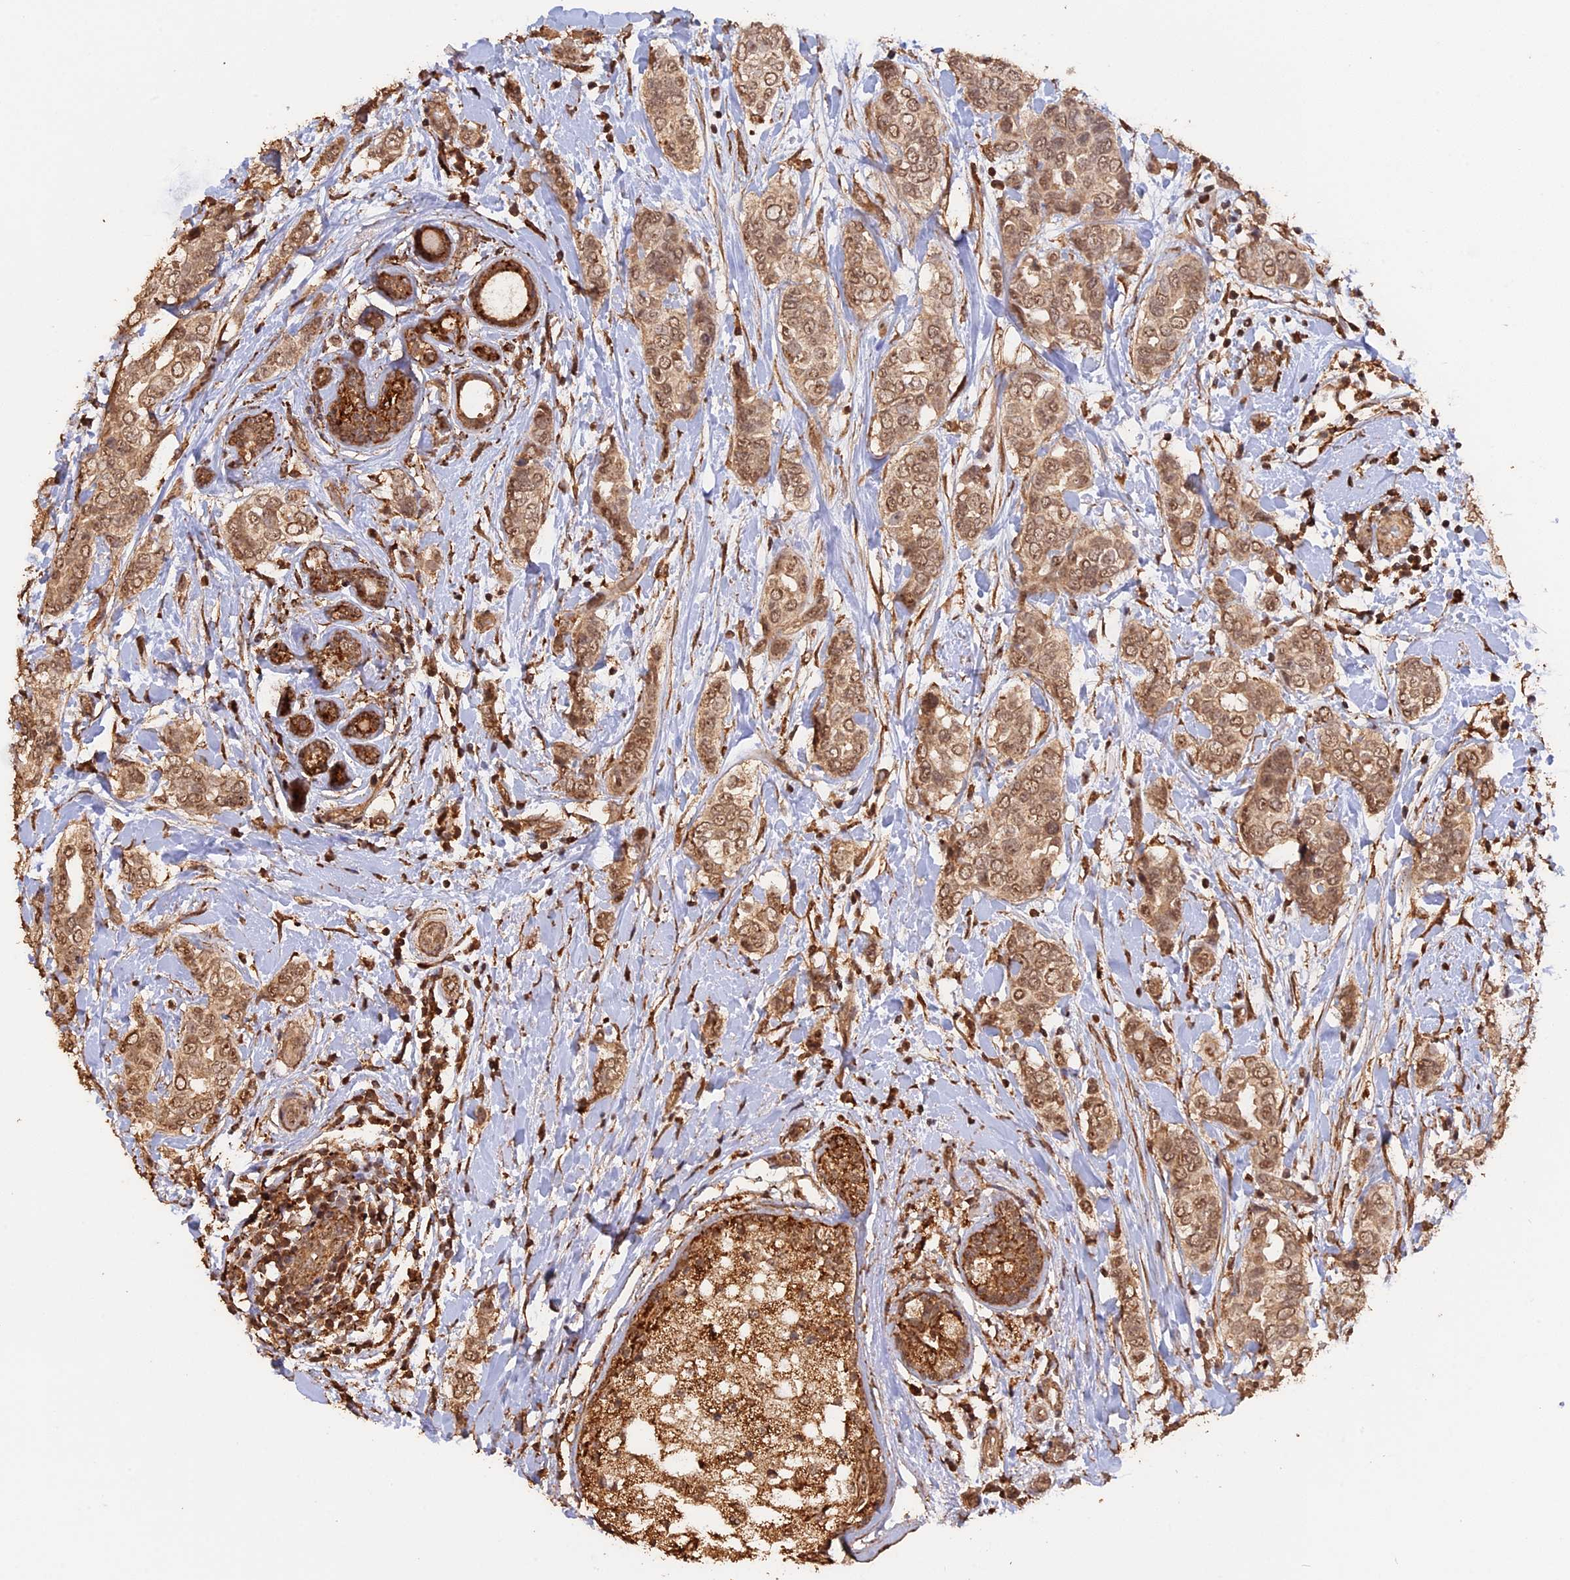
{"staining": {"intensity": "moderate", "quantity": ">75%", "location": "cytoplasmic/membranous,nuclear"}, "tissue": "breast cancer", "cell_type": "Tumor cells", "image_type": "cancer", "snomed": [{"axis": "morphology", "description": "Lobular carcinoma"}, {"axis": "topography", "description": "Breast"}], "caption": "Breast cancer tissue shows moderate cytoplasmic/membranous and nuclear staining in about >75% of tumor cells, visualized by immunohistochemistry.", "gene": "FAM210B", "patient": {"sex": "female", "age": 51}}